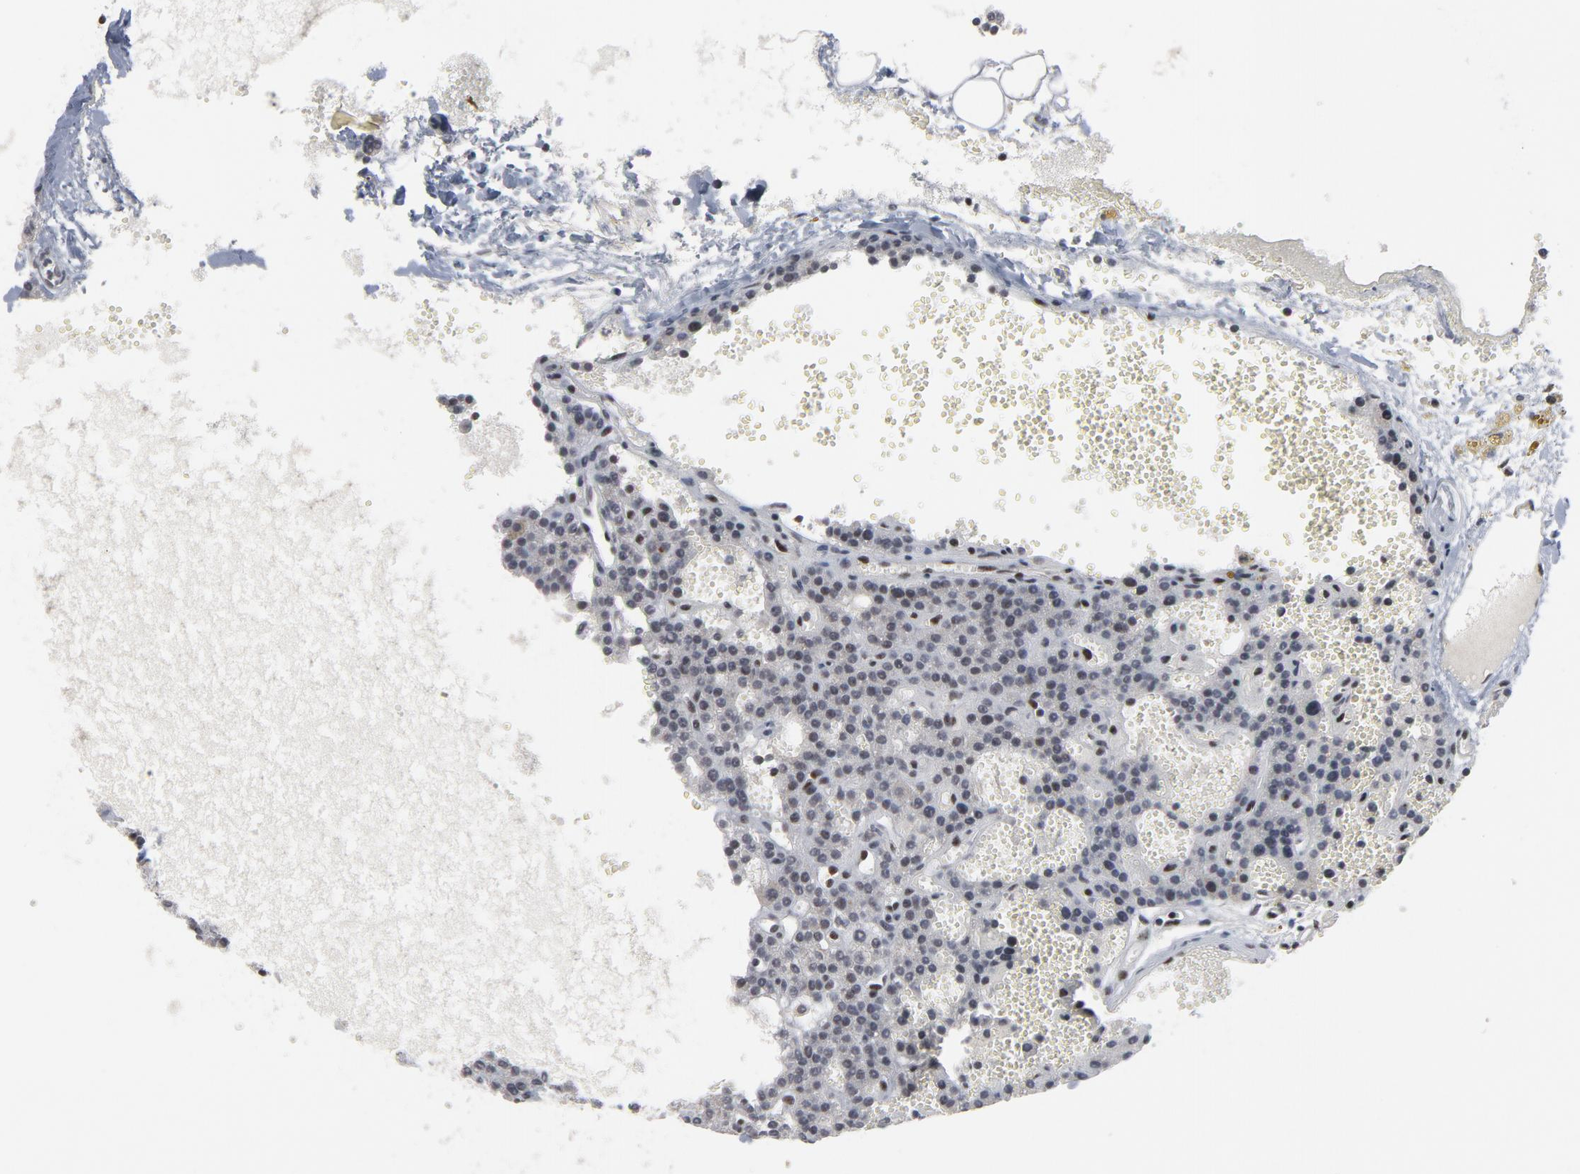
{"staining": {"intensity": "moderate", "quantity": "<25%", "location": "cytoplasmic/membranous"}, "tissue": "parathyroid gland", "cell_type": "Glandular cells", "image_type": "normal", "snomed": [{"axis": "morphology", "description": "Normal tissue, NOS"}, {"axis": "topography", "description": "Parathyroid gland"}], "caption": "Glandular cells exhibit low levels of moderate cytoplasmic/membranous staining in about <25% of cells in normal human parathyroid gland. (DAB = brown stain, brightfield microscopy at high magnification).", "gene": "GABPA", "patient": {"sex": "male", "age": 25}}